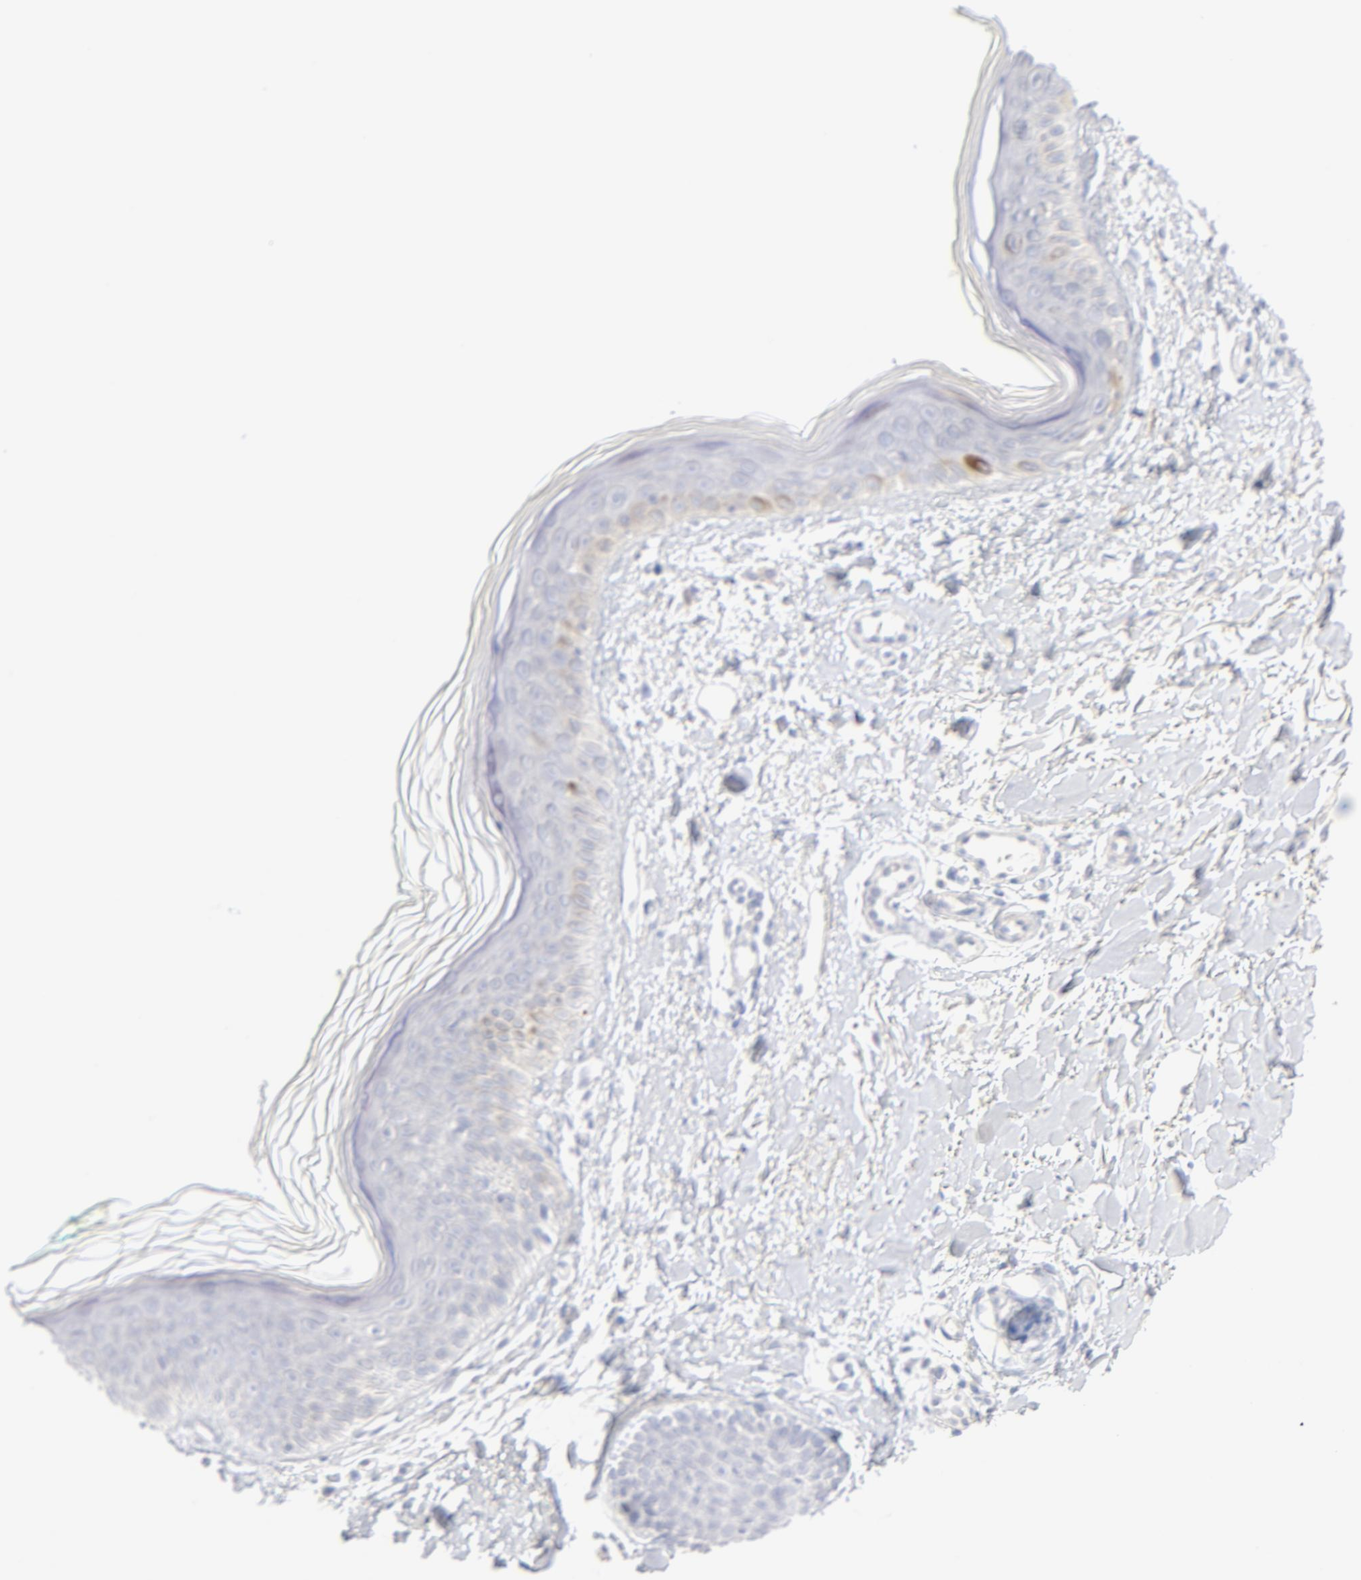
{"staining": {"intensity": "negative", "quantity": "none", "location": "none"}, "tissue": "skin", "cell_type": "Fibroblasts", "image_type": "normal", "snomed": [{"axis": "morphology", "description": "Normal tissue, NOS"}, {"axis": "topography", "description": "Skin"}], "caption": "DAB immunohistochemical staining of benign skin demonstrates no significant positivity in fibroblasts. (DAB (3,3'-diaminobenzidine) immunohistochemistry with hematoxylin counter stain).", "gene": "ONECUT1", "patient": {"sex": "male", "age": 71}}